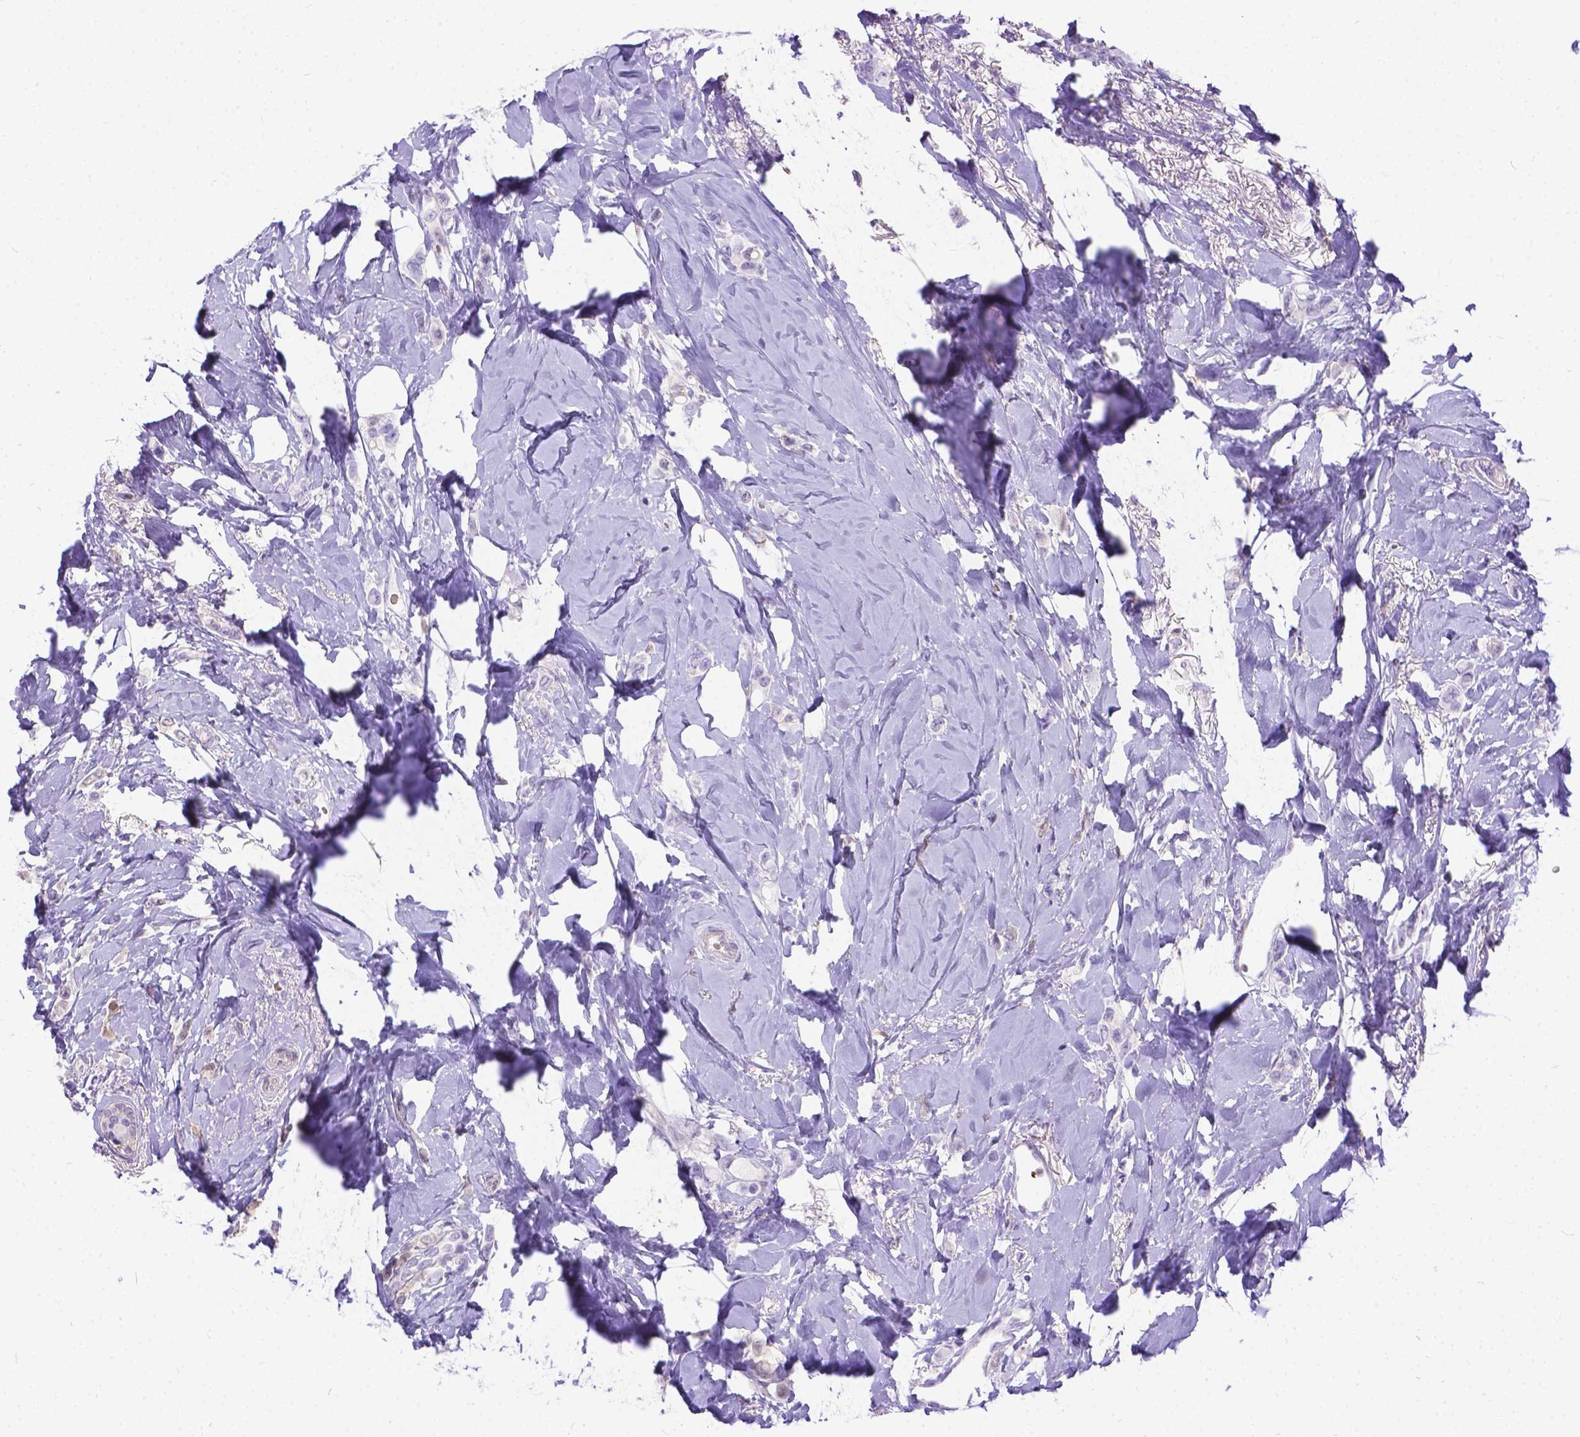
{"staining": {"intensity": "negative", "quantity": "none", "location": "none"}, "tissue": "breast cancer", "cell_type": "Tumor cells", "image_type": "cancer", "snomed": [{"axis": "morphology", "description": "Lobular carcinoma"}, {"axis": "topography", "description": "Breast"}], "caption": "Immunohistochemical staining of human lobular carcinoma (breast) demonstrates no significant positivity in tumor cells.", "gene": "TMEM169", "patient": {"sex": "female", "age": 66}}